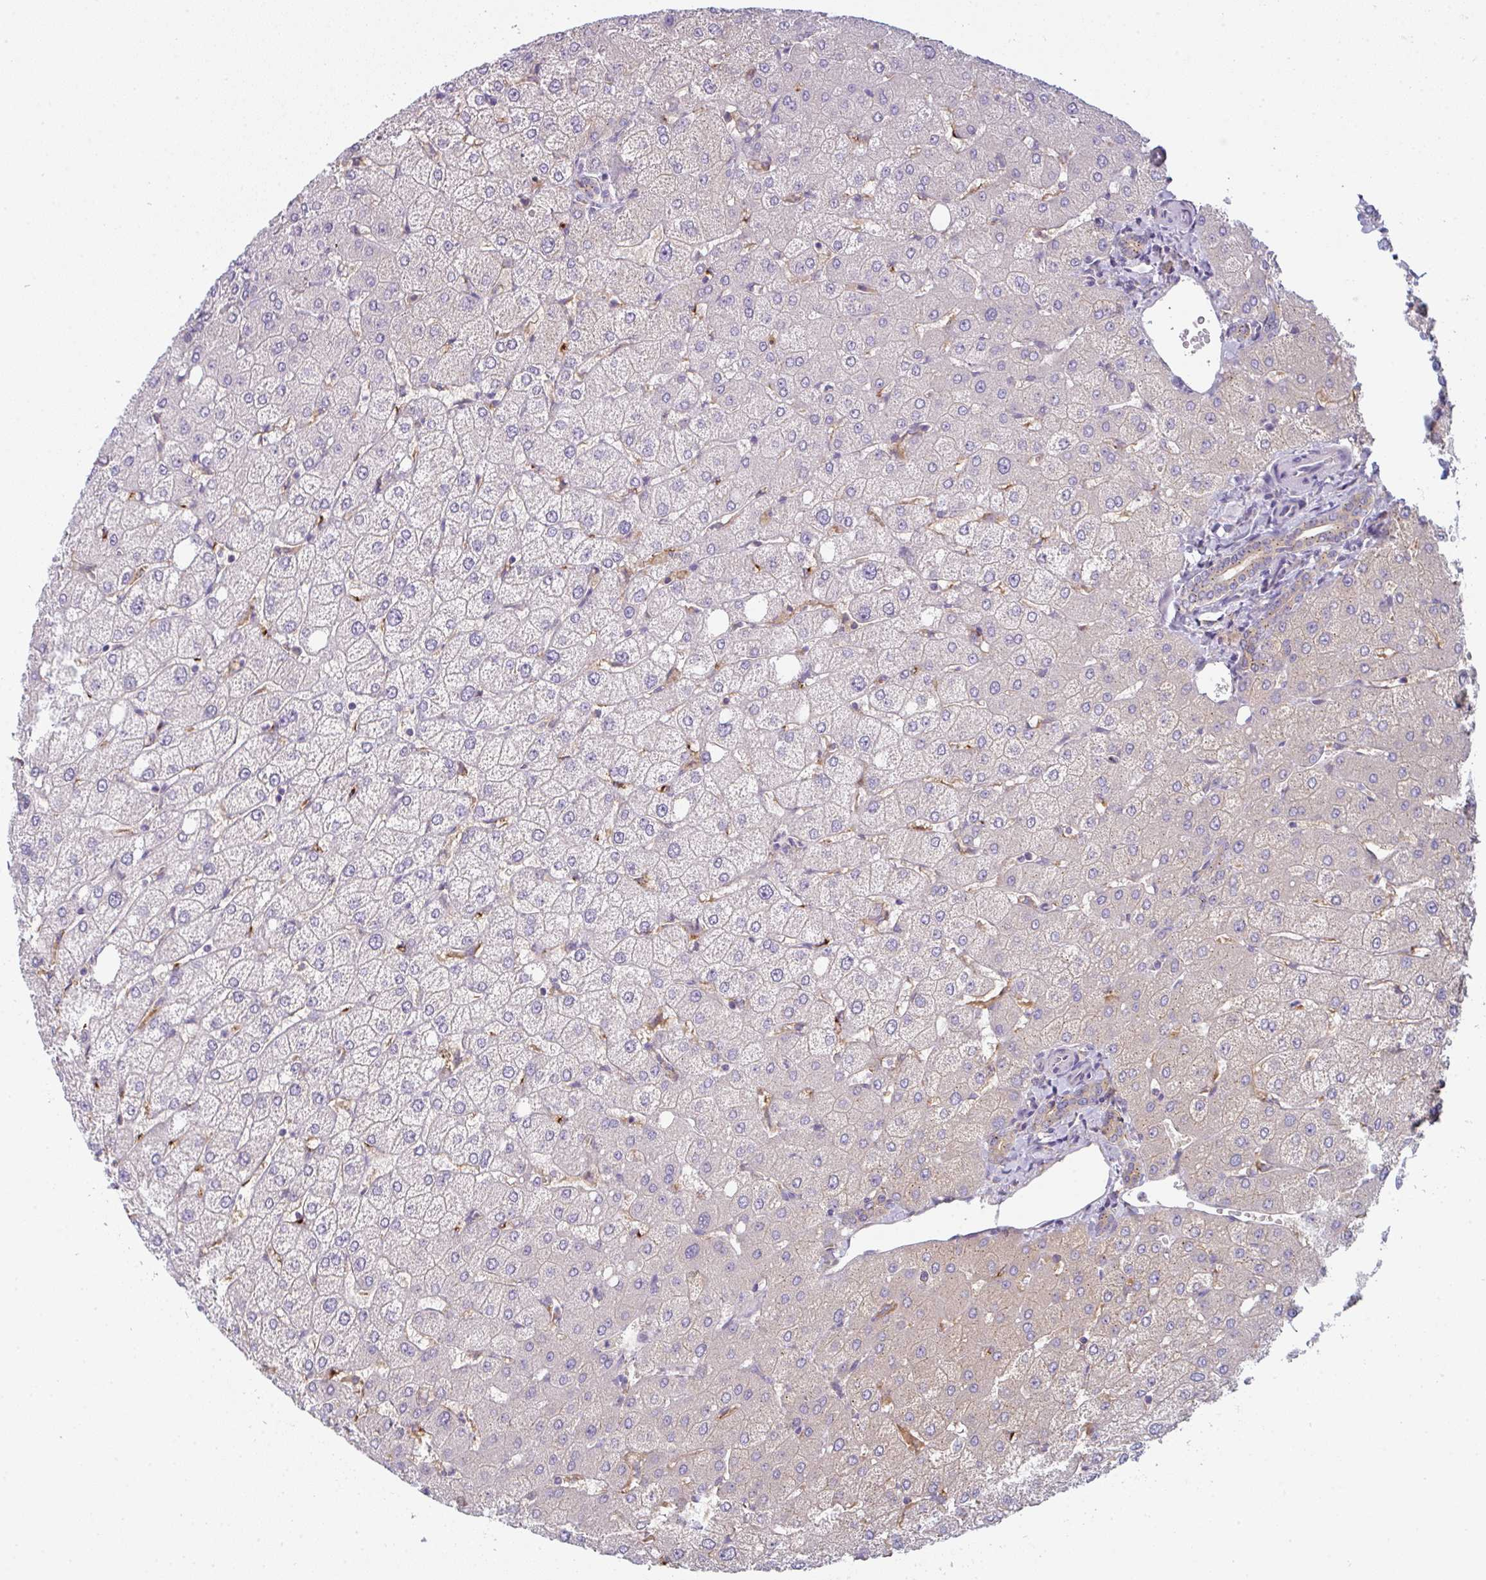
{"staining": {"intensity": "weak", "quantity": "25%-75%", "location": "cytoplasmic/membranous"}, "tissue": "liver", "cell_type": "Cholangiocytes", "image_type": "normal", "snomed": [{"axis": "morphology", "description": "Normal tissue, NOS"}, {"axis": "topography", "description": "Liver"}], "caption": "About 25%-75% of cholangiocytes in benign human liver show weak cytoplasmic/membranous protein staining as visualized by brown immunohistochemical staining.", "gene": "SNX5", "patient": {"sex": "female", "age": 54}}